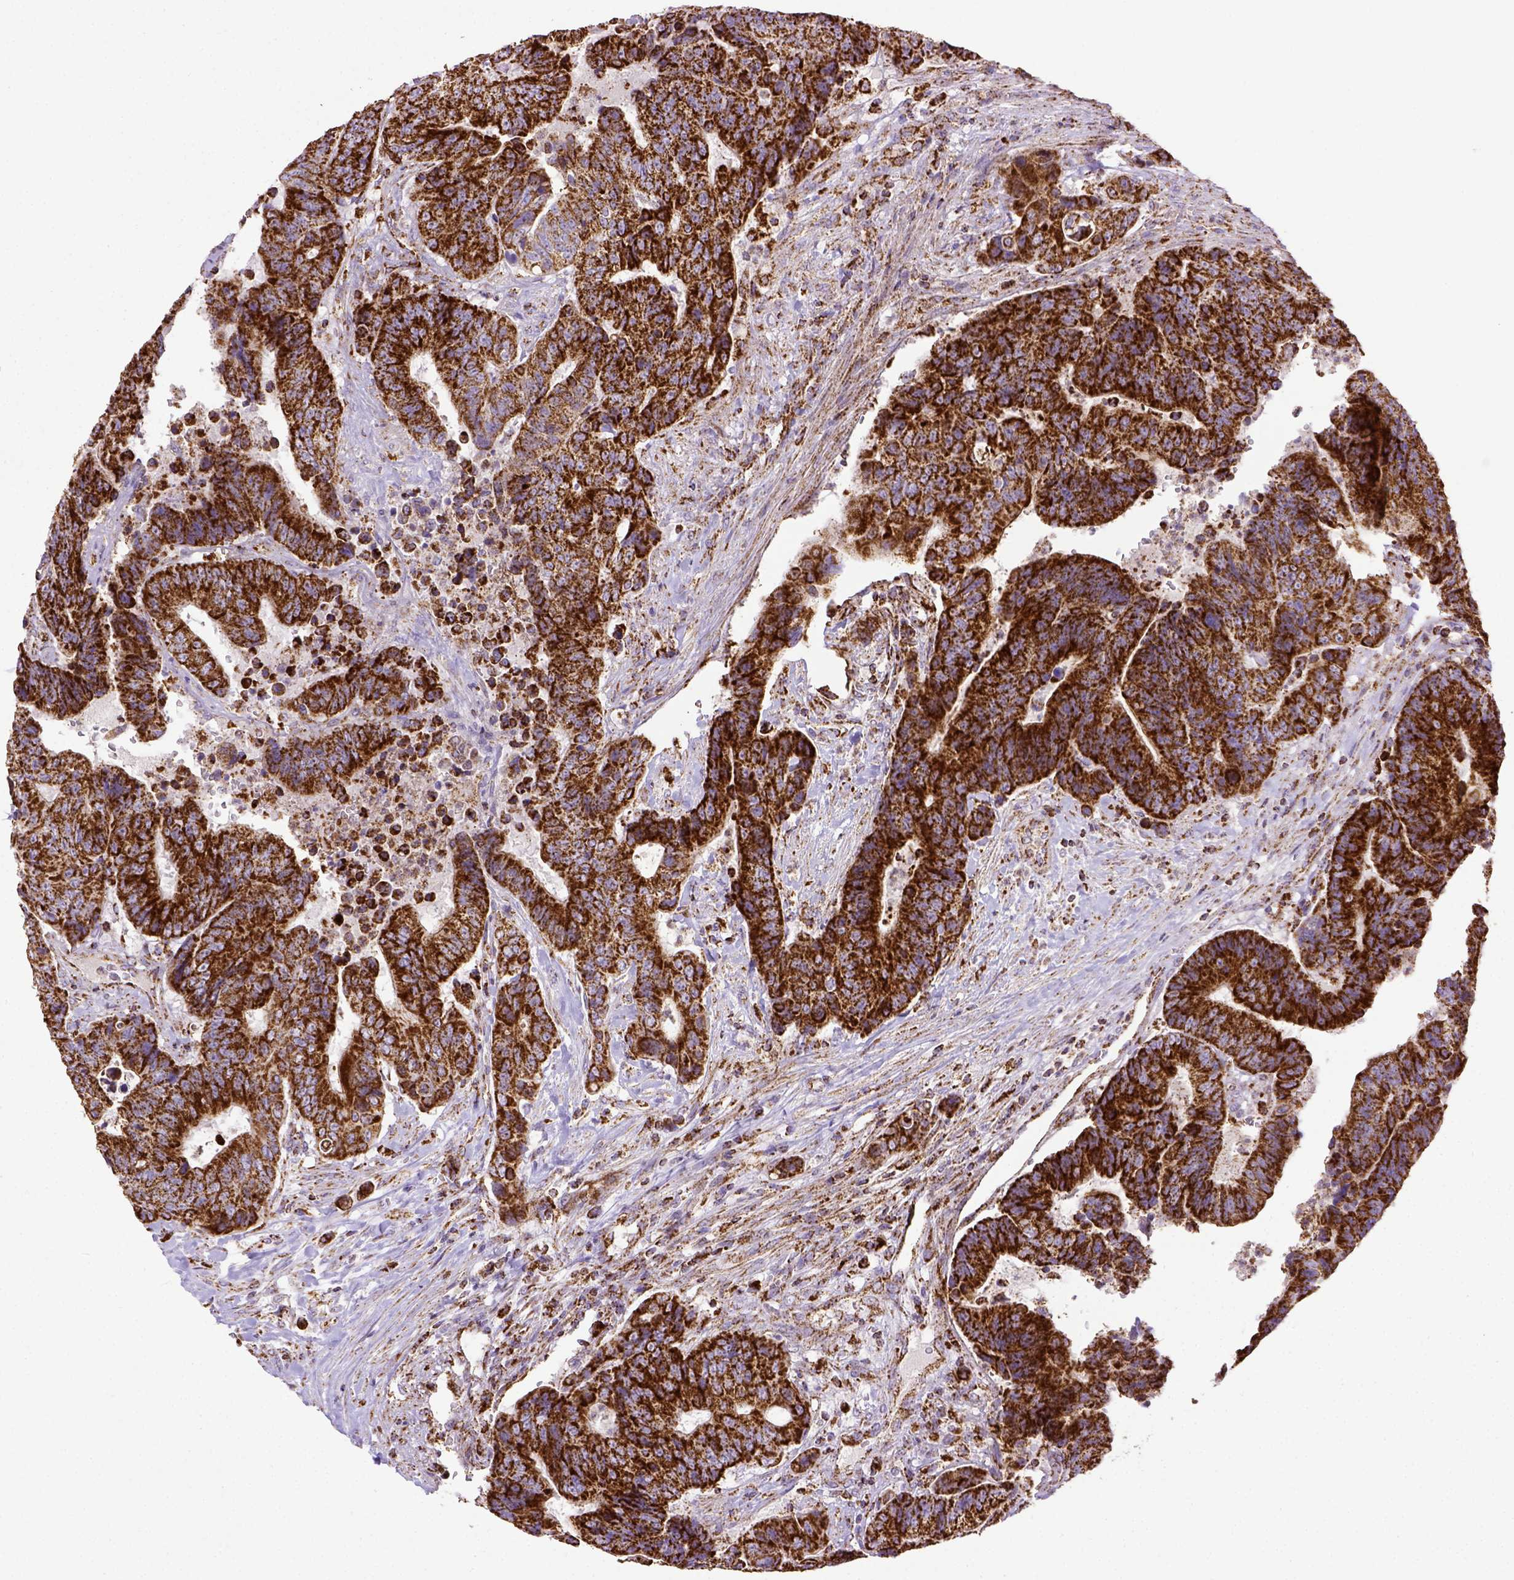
{"staining": {"intensity": "strong", "quantity": ">75%", "location": "cytoplasmic/membranous"}, "tissue": "colorectal cancer", "cell_type": "Tumor cells", "image_type": "cancer", "snomed": [{"axis": "morphology", "description": "Adenocarcinoma, NOS"}, {"axis": "topography", "description": "Colon"}], "caption": "The image exhibits immunohistochemical staining of colorectal adenocarcinoma. There is strong cytoplasmic/membranous positivity is appreciated in approximately >75% of tumor cells. The protein is shown in brown color, while the nuclei are stained blue.", "gene": "MT-CO1", "patient": {"sex": "female", "age": 48}}